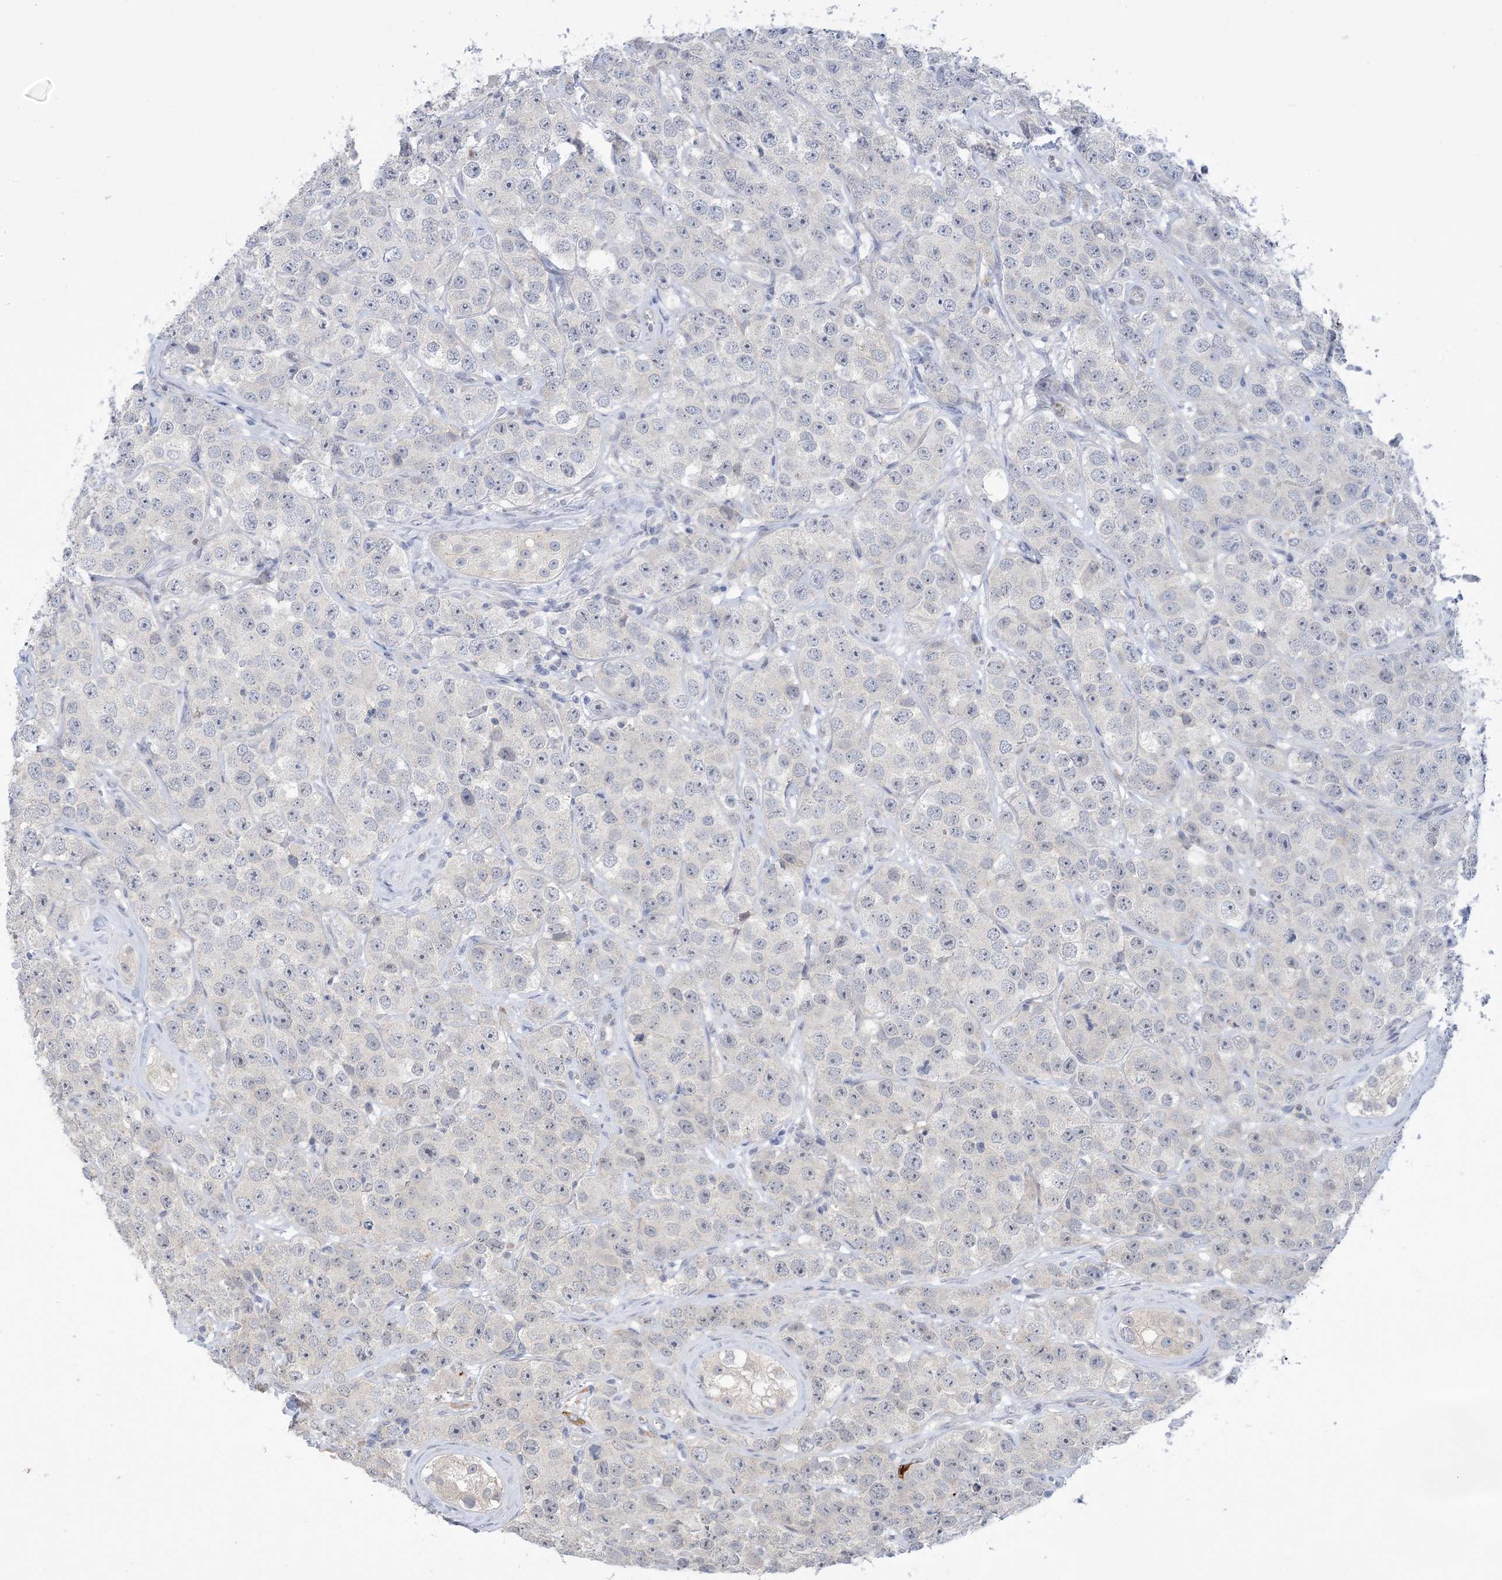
{"staining": {"intensity": "negative", "quantity": "none", "location": "none"}, "tissue": "testis cancer", "cell_type": "Tumor cells", "image_type": "cancer", "snomed": [{"axis": "morphology", "description": "Seminoma, NOS"}, {"axis": "topography", "description": "Testis"}], "caption": "High magnification brightfield microscopy of testis cancer (seminoma) stained with DAB (3,3'-diaminobenzidine) (brown) and counterstained with hematoxylin (blue): tumor cells show no significant staining.", "gene": "TTYH1", "patient": {"sex": "male", "age": 28}}